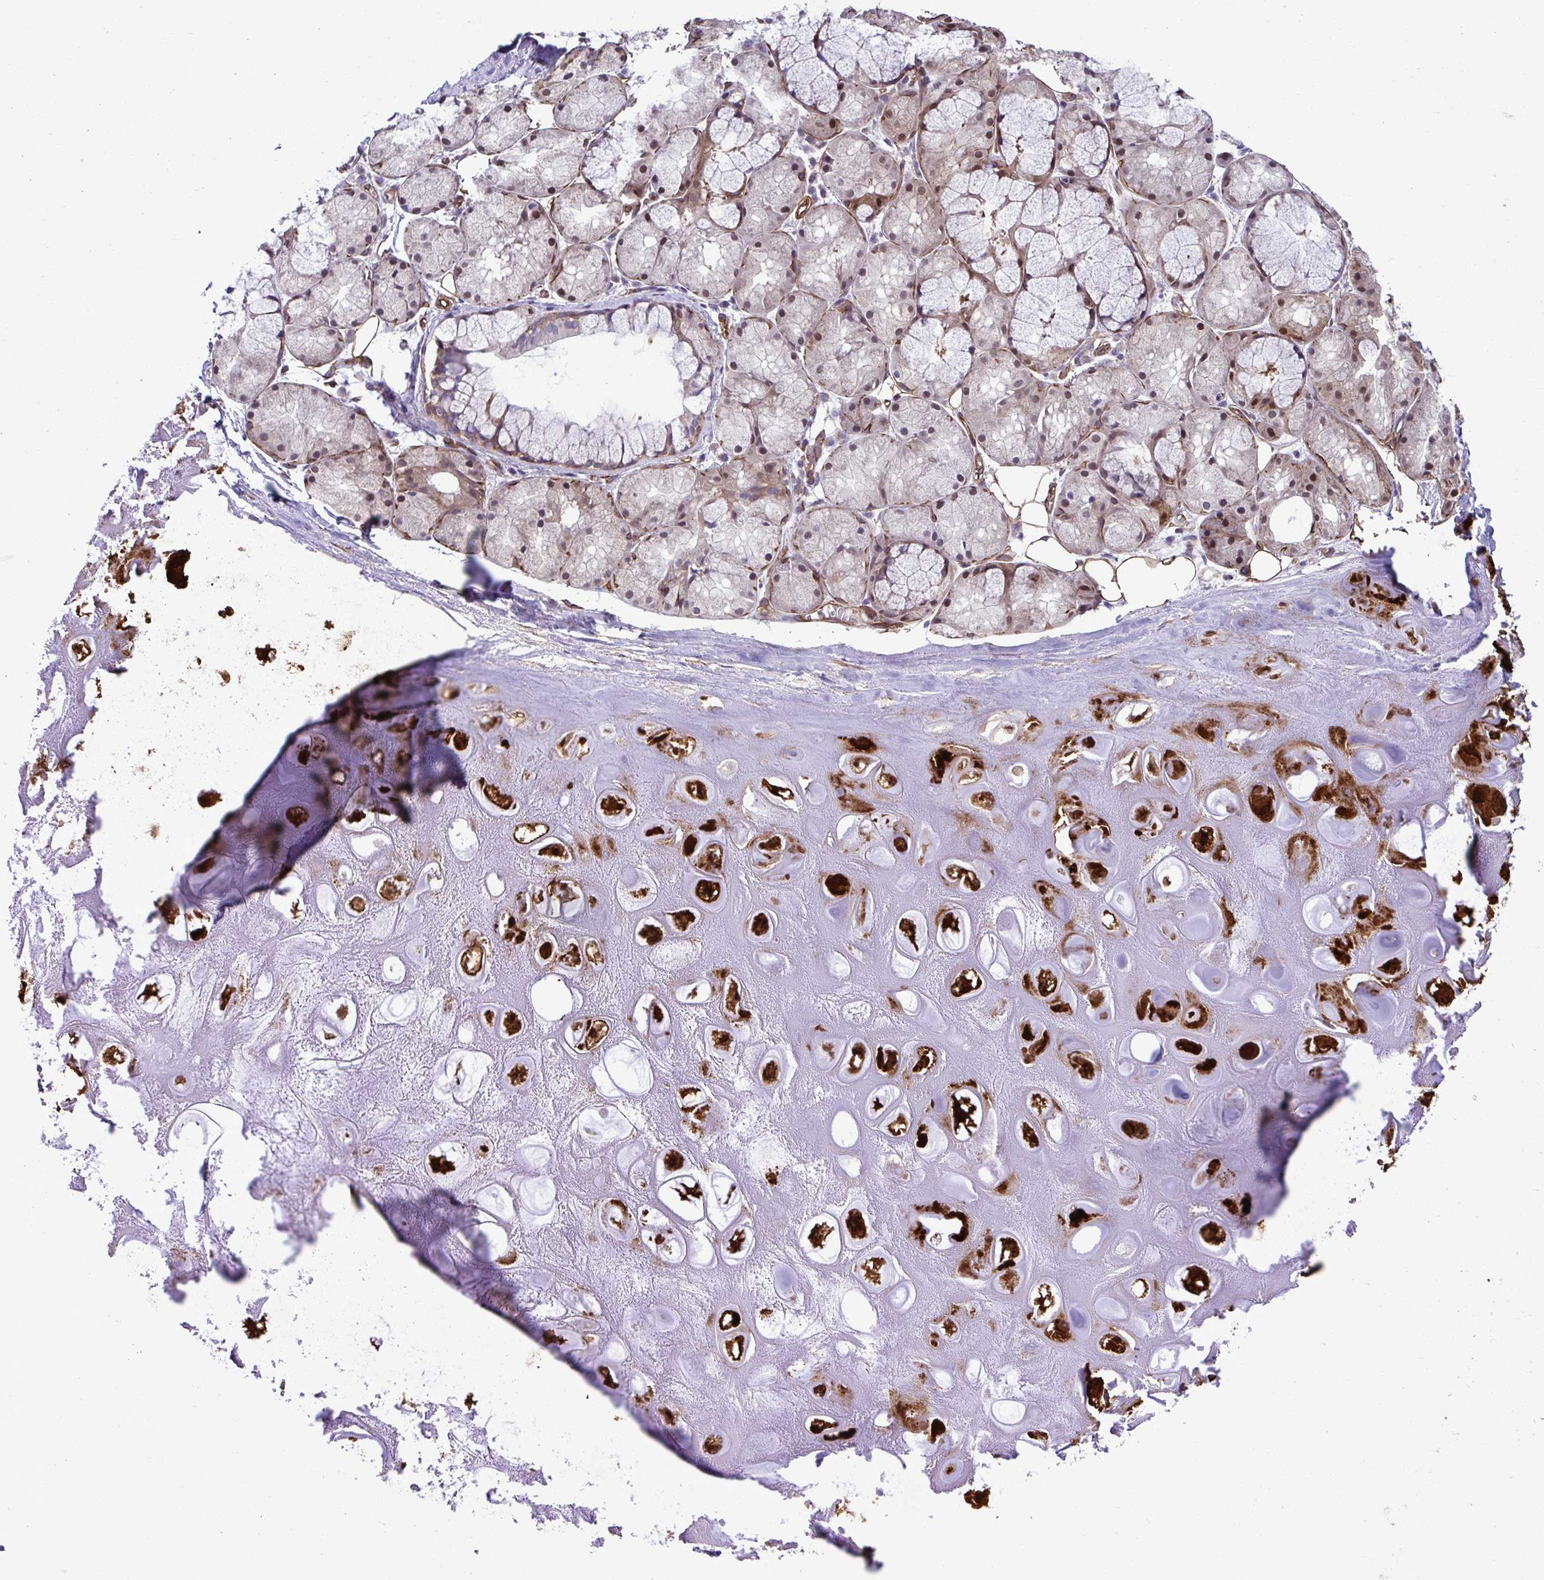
{"staining": {"intensity": "negative", "quantity": "none", "location": "none"}, "tissue": "adipose tissue", "cell_type": "Adipocytes", "image_type": "normal", "snomed": [{"axis": "morphology", "description": "Normal tissue, NOS"}, {"axis": "topography", "description": "Lymph node"}, {"axis": "topography", "description": "Cartilage tissue"}, {"axis": "topography", "description": "Nasopharynx"}], "caption": "Photomicrograph shows no protein staining in adipocytes of benign adipose tissue.", "gene": "TRIM52", "patient": {"sex": "male", "age": 63}}